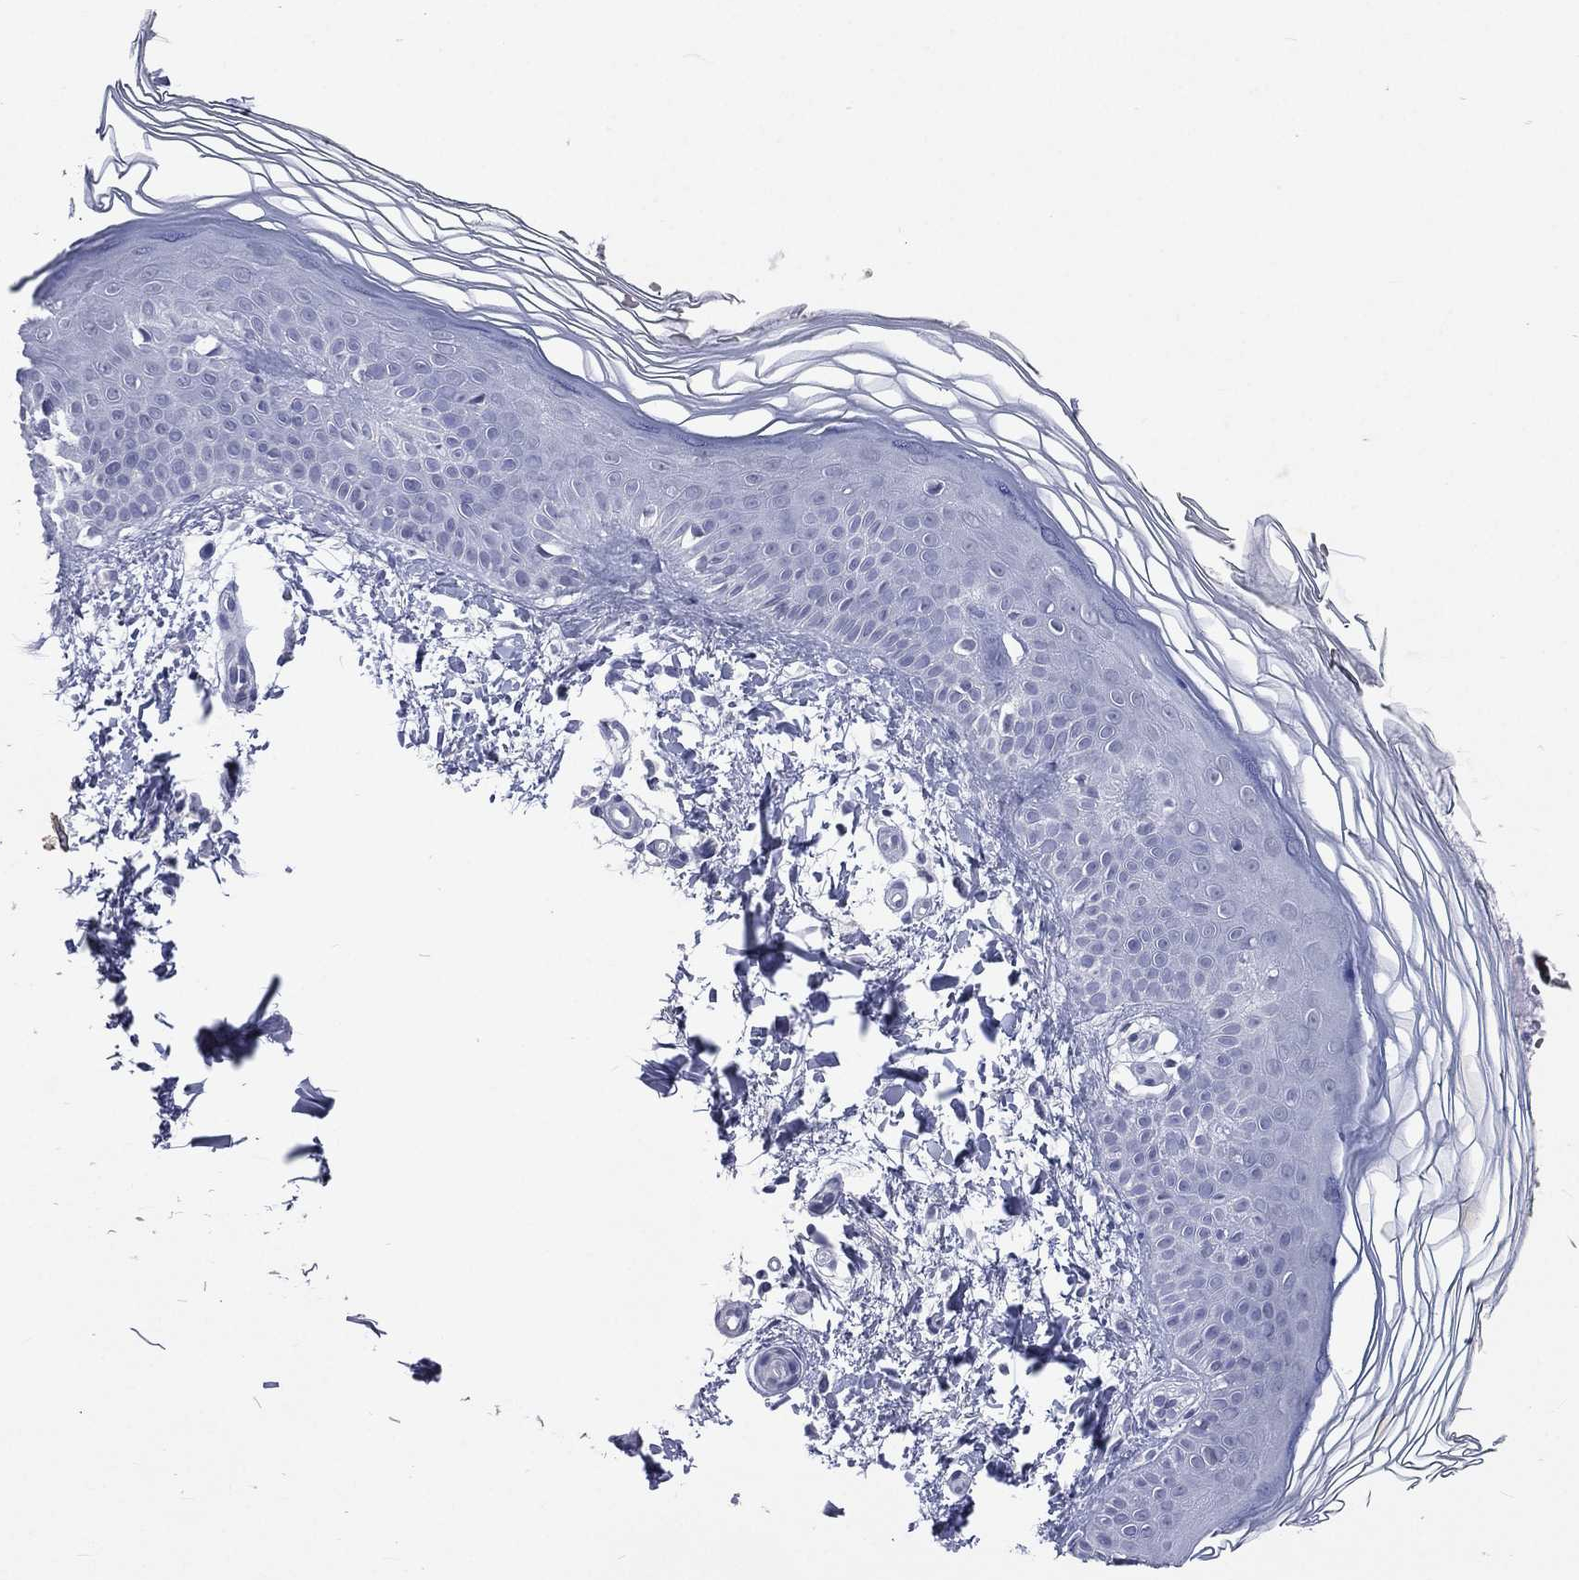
{"staining": {"intensity": "negative", "quantity": "none", "location": "none"}, "tissue": "skin", "cell_type": "Fibroblasts", "image_type": "normal", "snomed": [{"axis": "morphology", "description": "Normal tissue, NOS"}, {"axis": "topography", "description": "Skin"}], "caption": "The immunohistochemistry photomicrograph has no significant expression in fibroblasts of skin. The staining was performed using DAB (3,3'-diaminobenzidine) to visualize the protein expression in brown, while the nuclei were stained in blue with hematoxylin (Magnification: 20x).", "gene": "SSX1", "patient": {"sex": "female", "age": 62}}